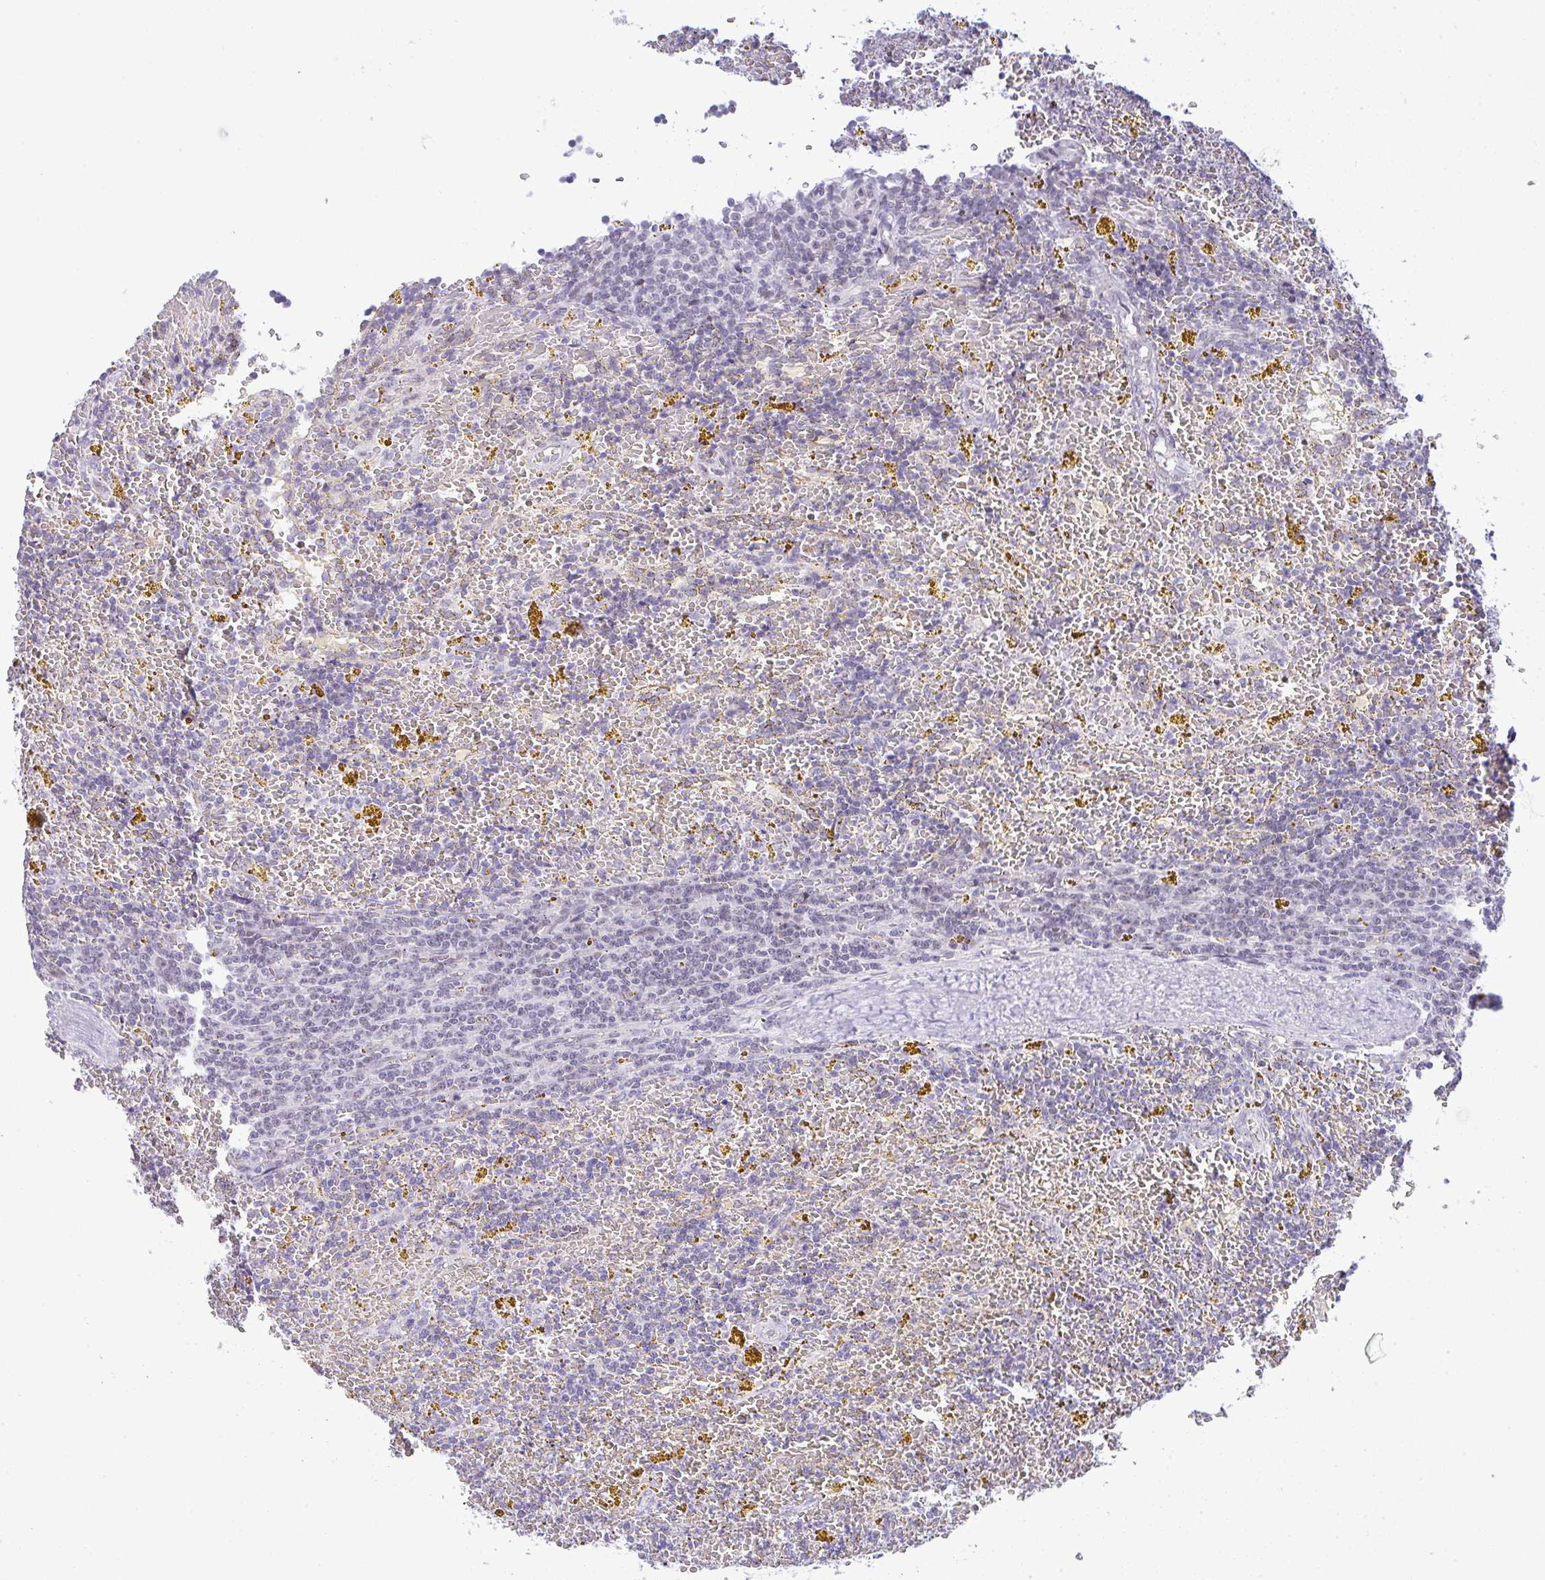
{"staining": {"intensity": "negative", "quantity": "none", "location": "none"}, "tissue": "lymphoma", "cell_type": "Tumor cells", "image_type": "cancer", "snomed": [{"axis": "morphology", "description": "Malignant lymphoma, non-Hodgkin's type, Low grade"}, {"axis": "topography", "description": "Spleen"}, {"axis": "topography", "description": "Lymph node"}], "caption": "Lymphoma was stained to show a protein in brown. There is no significant positivity in tumor cells.", "gene": "FAM177A1", "patient": {"sex": "female", "age": 66}}